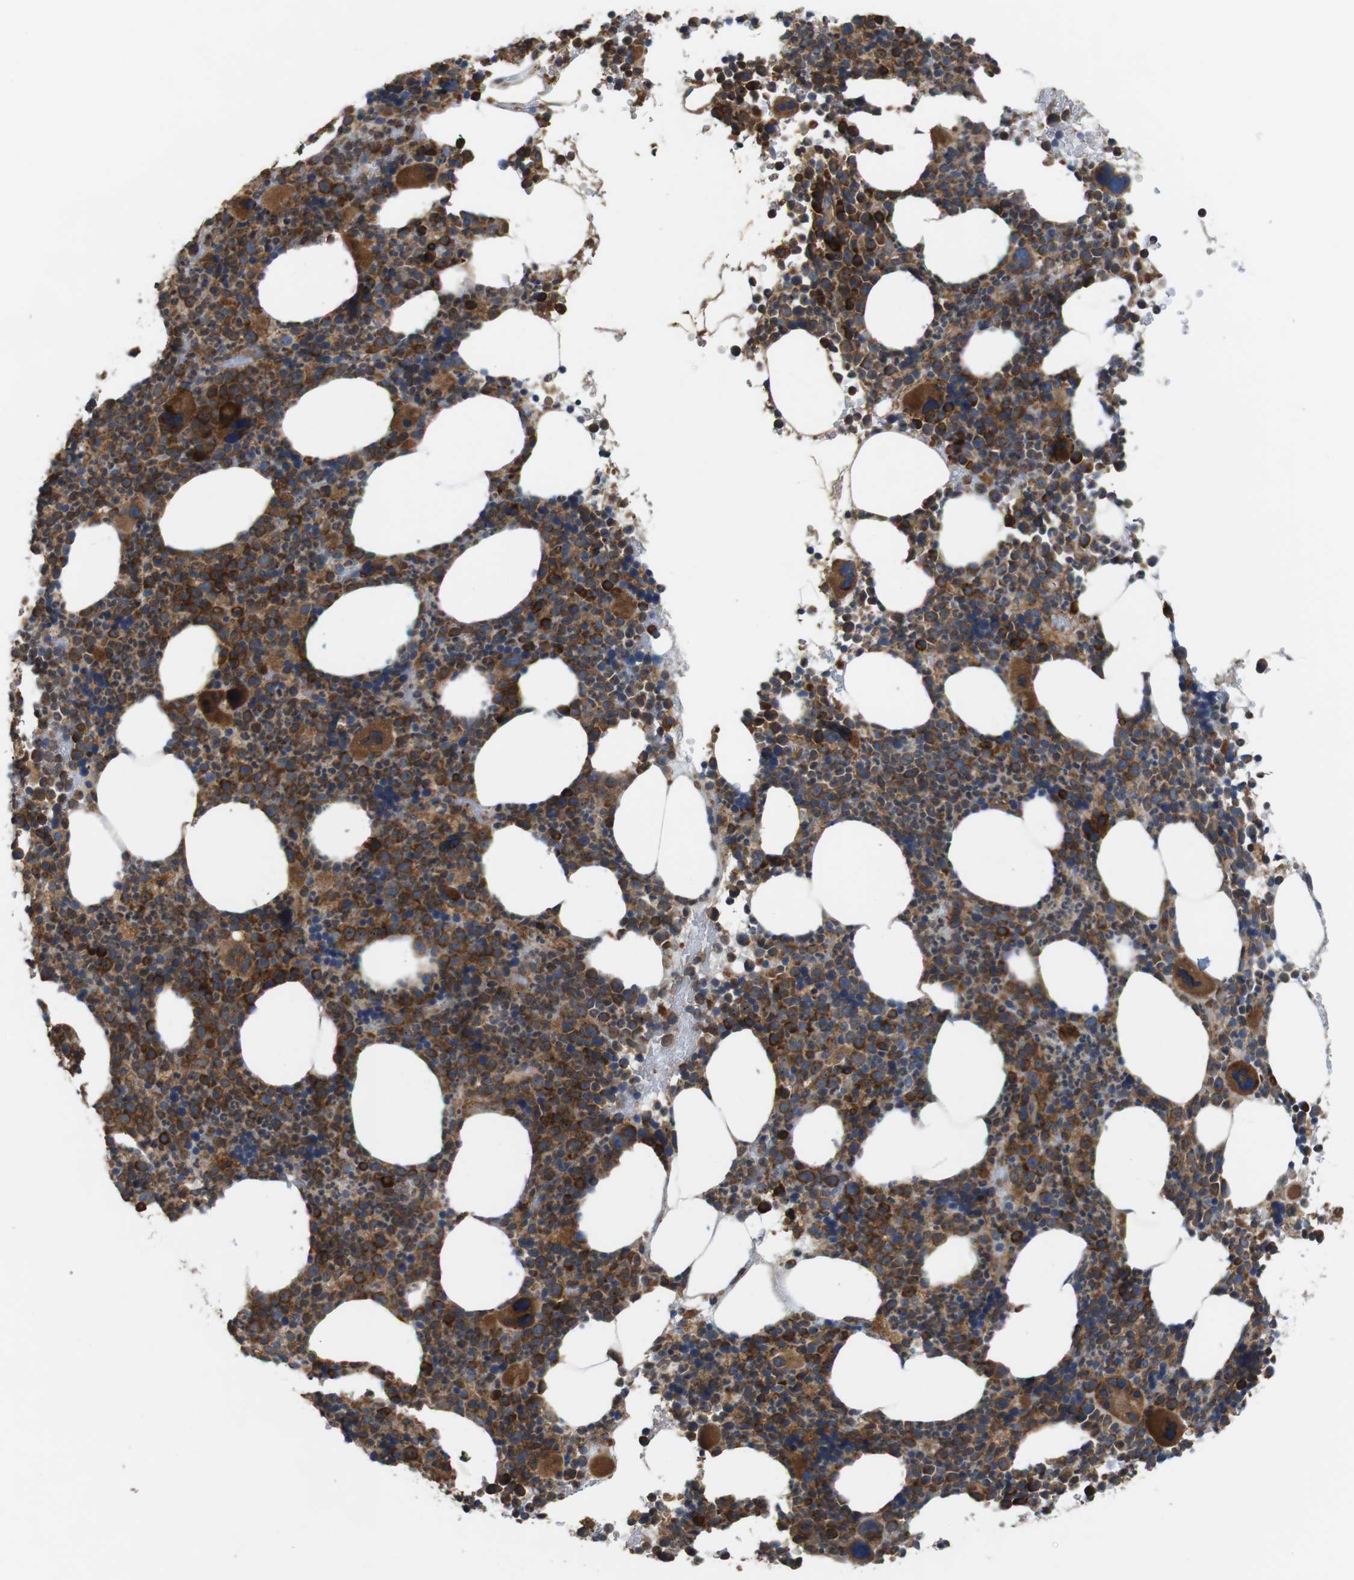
{"staining": {"intensity": "strong", "quantity": "25%-75%", "location": "cytoplasmic/membranous,nuclear"}, "tissue": "bone marrow", "cell_type": "Hematopoietic cells", "image_type": "normal", "snomed": [{"axis": "morphology", "description": "Normal tissue, NOS"}, {"axis": "morphology", "description": "Inflammation, NOS"}, {"axis": "topography", "description": "Bone marrow"}], "caption": "Approximately 25%-75% of hematopoietic cells in benign human bone marrow reveal strong cytoplasmic/membranous,nuclear protein staining as visualized by brown immunohistochemical staining.", "gene": "UGGT1", "patient": {"sex": "male", "age": 73}}